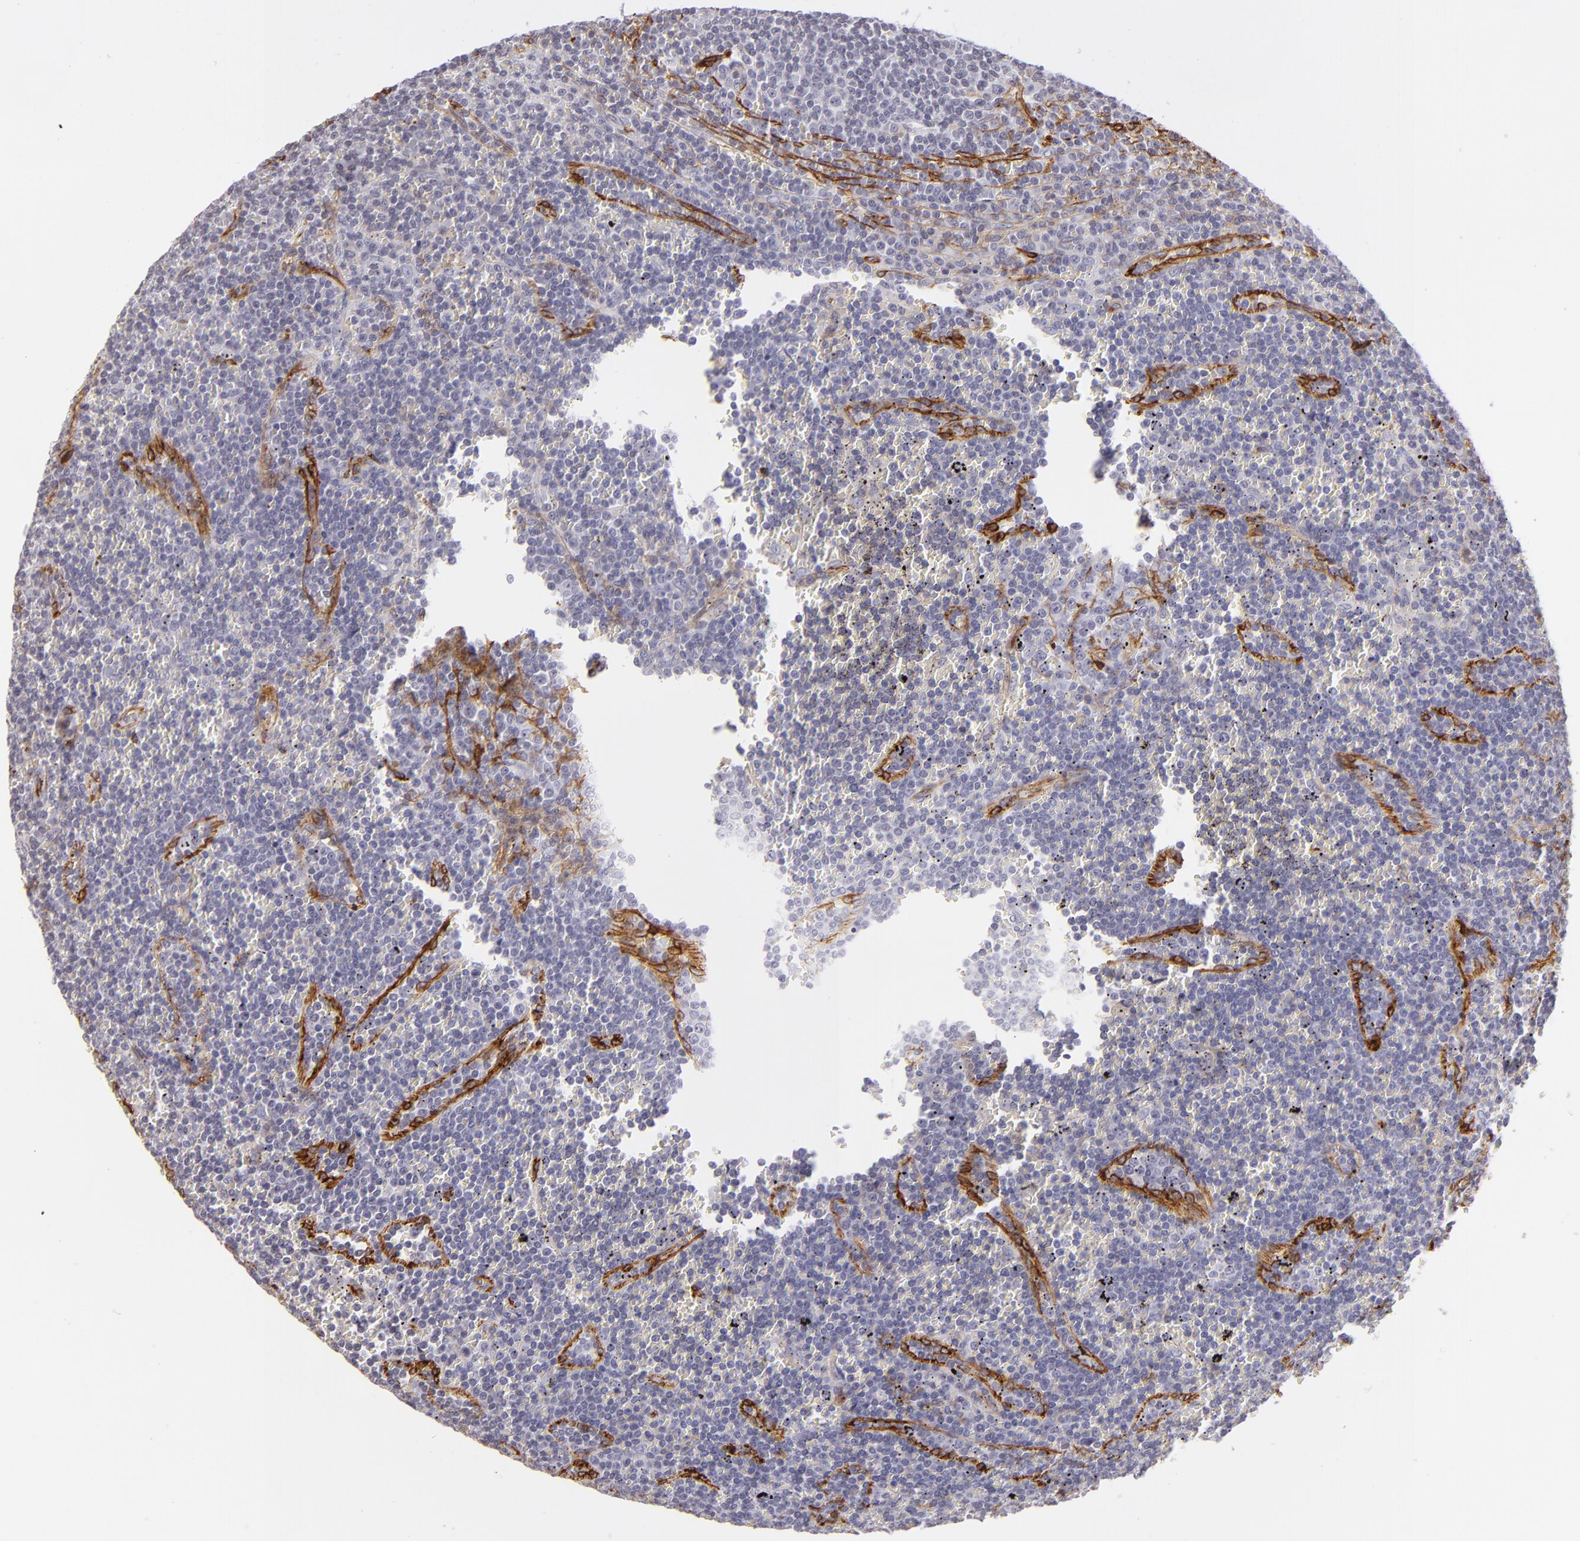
{"staining": {"intensity": "moderate", "quantity": "<25%", "location": "cytoplasmic/membranous"}, "tissue": "lymphoma", "cell_type": "Tumor cells", "image_type": "cancer", "snomed": [{"axis": "morphology", "description": "Malignant lymphoma, non-Hodgkin's type, Low grade"}, {"axis": "topography", "description": "Spleen"}], "caption": "Lymphoma stained with a brown dye demonstrates moderate cytoplasmic/membranous positive positivity in about <25% of tumor cells.", "gene": "THBD", "patient": {"sex": "male", "age": 80}}